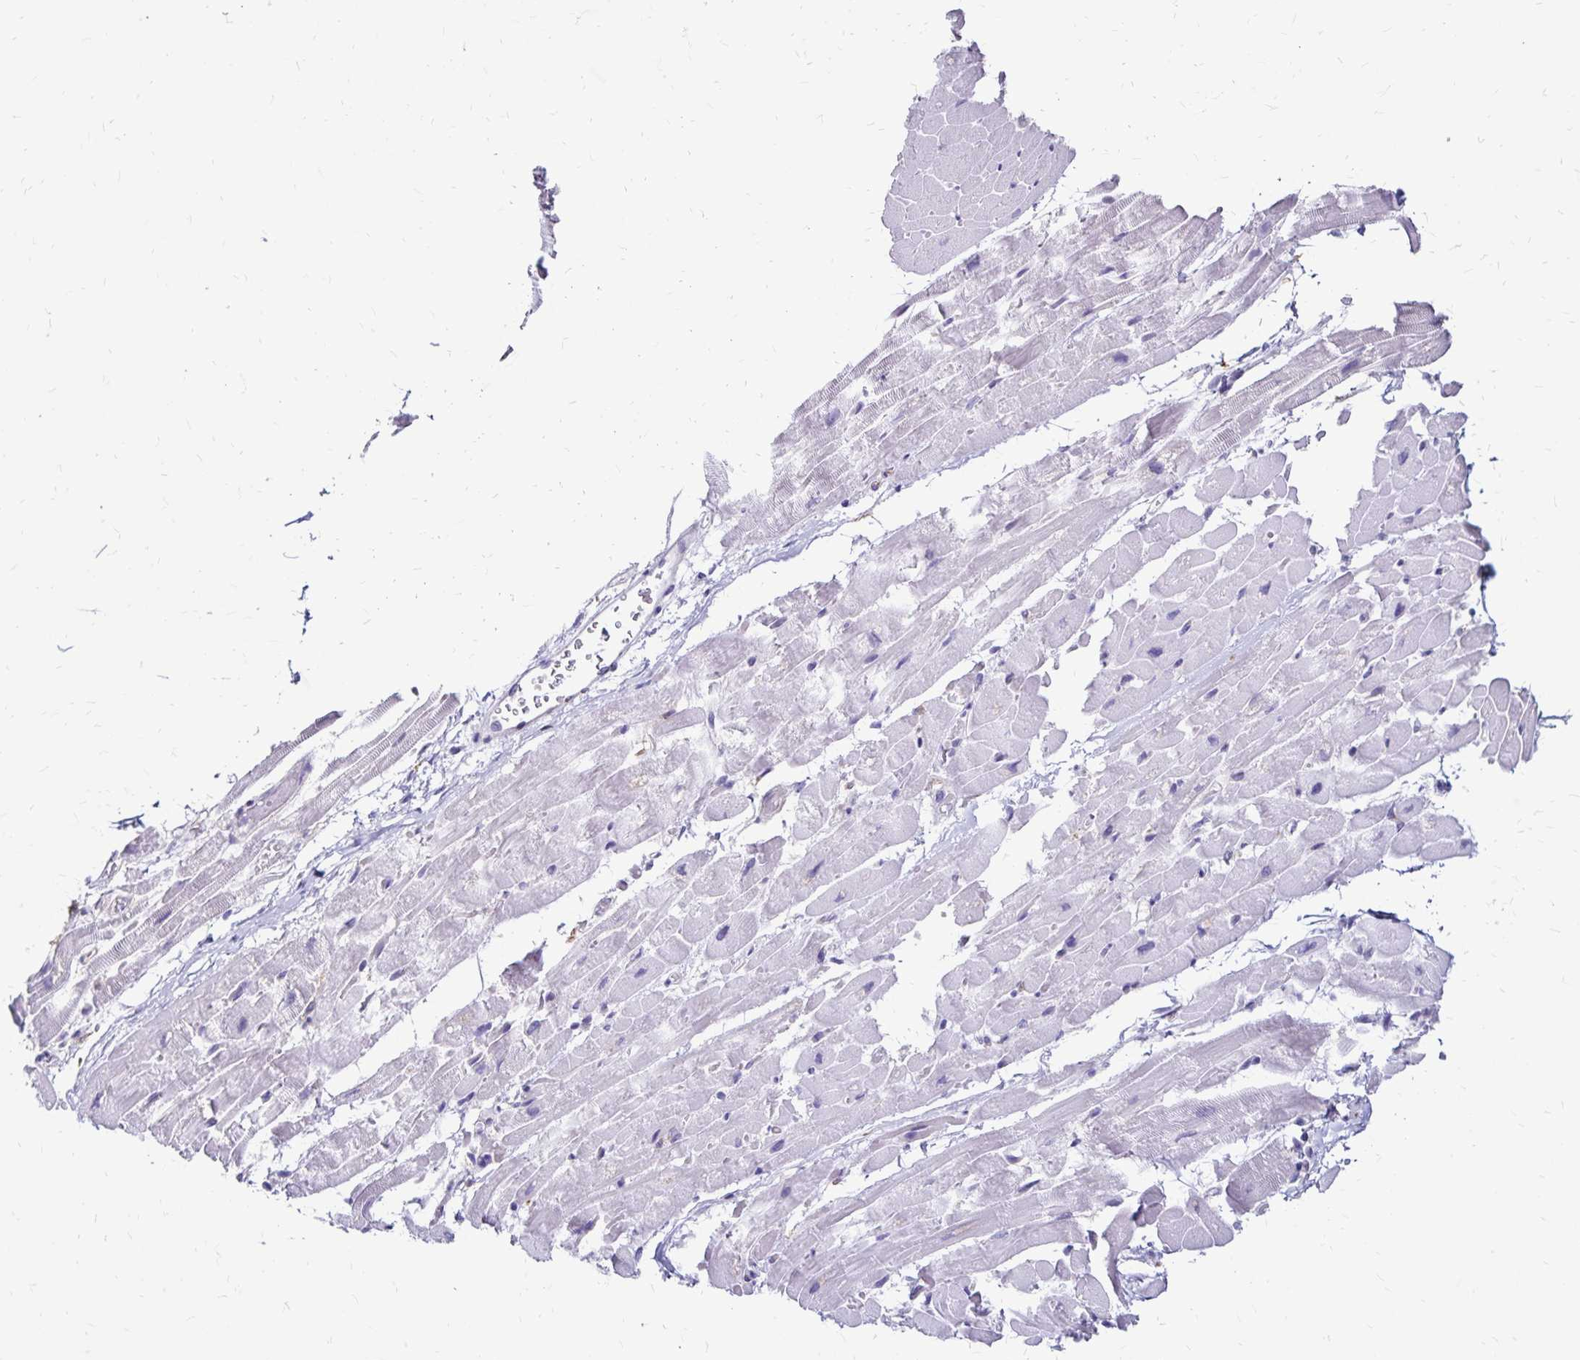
{"staining": {"intensity": "negative", "quantity": "none", "location": "none"}, "tissue": "heart muscle", "cell_type": "Cardiomyocytes", "image_type": "normal", "snomed": [{"axis": "morphology", "description": "Normal tissue, NOS"}, {"axis": "topography", "description": "Heart"}], "caption": "The histopathology image exhibits no staining of cardiomyocytes in benign heart muscle.", "gene": "TNS3", "patient": {"sex": "male", "age": 37}}